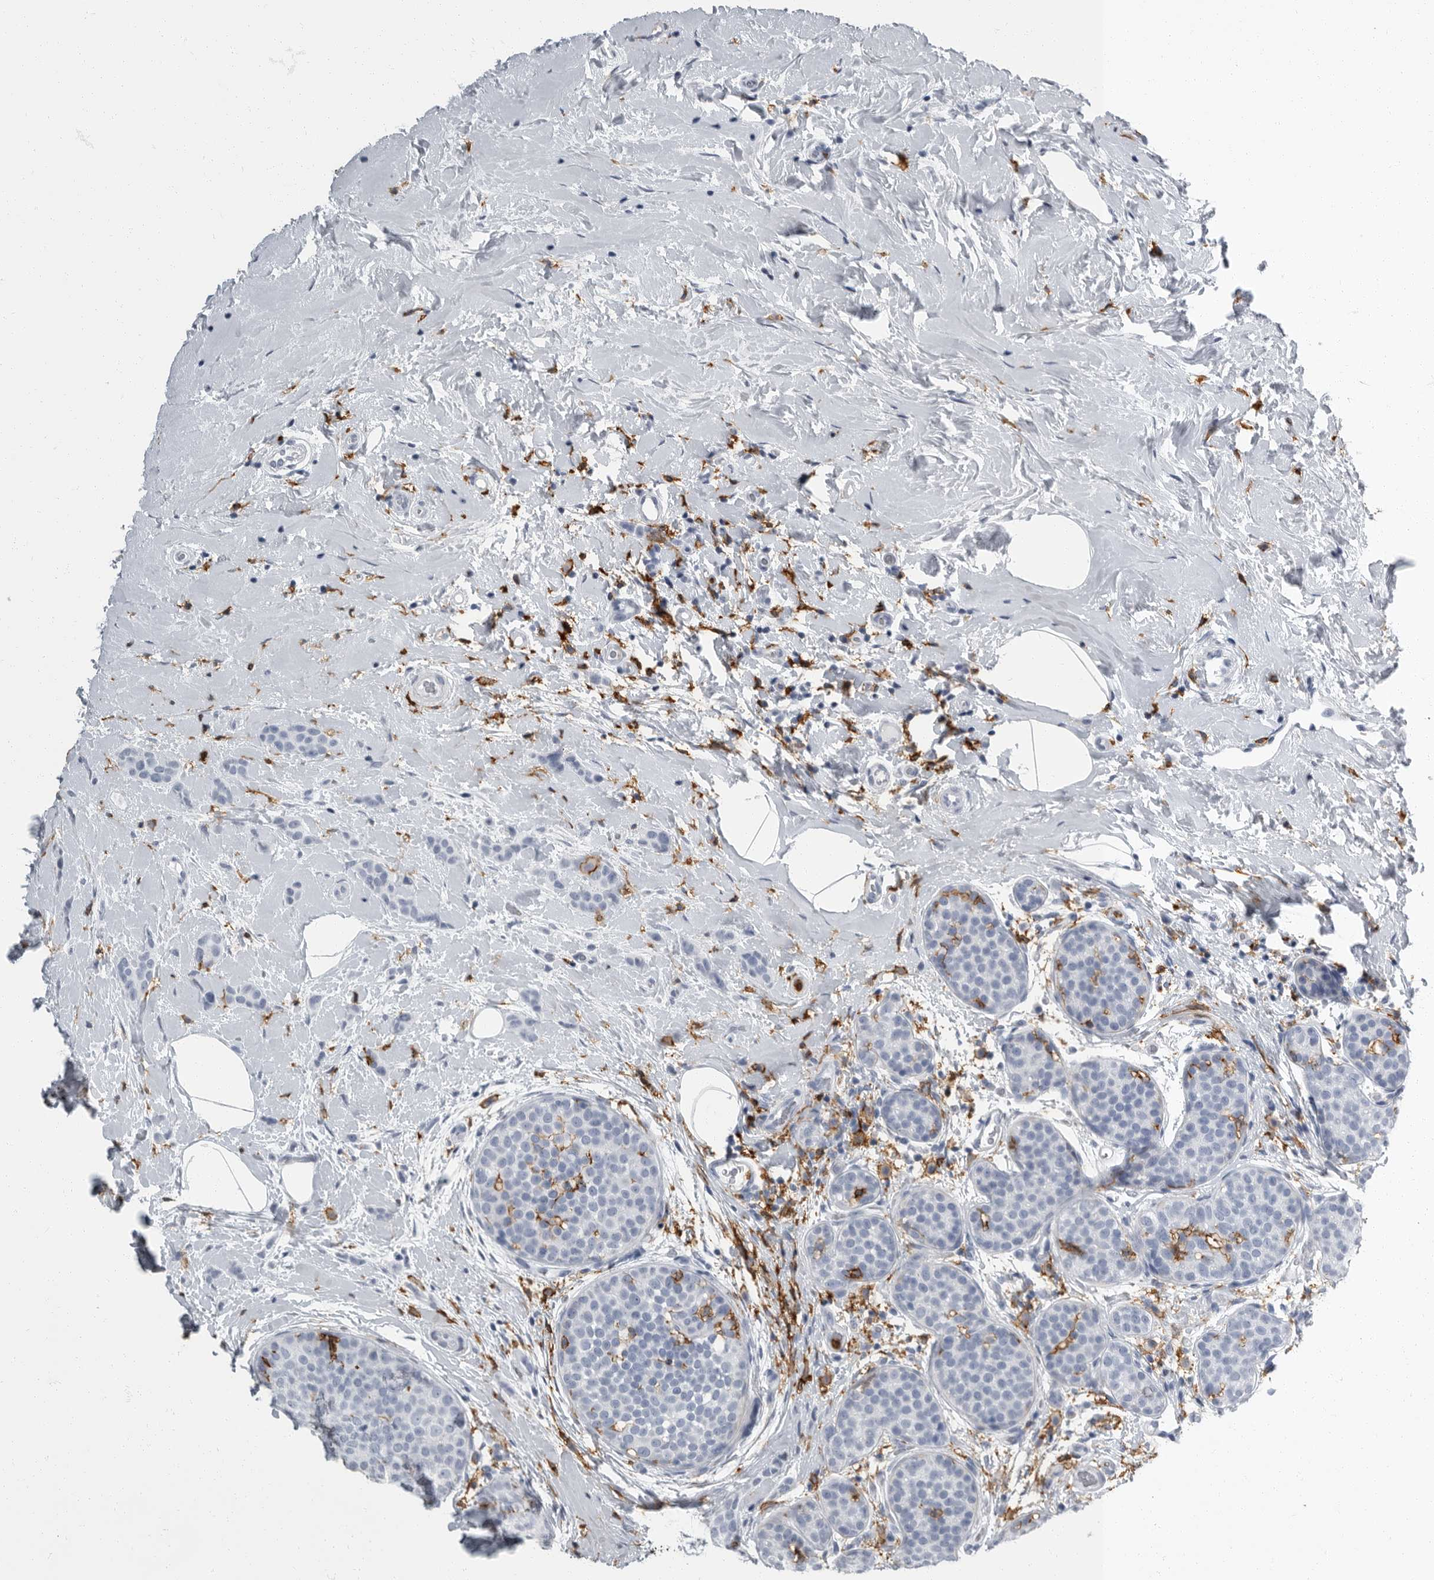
{"staining": {"intensity": "negative", "quantity": "none", "location": "none"}, "tissue": "breast cancer", "cell_type": "Tumor cells", "image_type": "cancer", "snomed": [{"axis": "morphology", "description": "Lobular carcinoma, in situ"}, {"axis": "morphology", "description": "Lobular carcinoma"}, {"axis": "topography", "description": "Breast"}], "caption": "Protein analysis of lobular carcinoma (breast) shows no significant staining in tumor cells.", "gene": "FCER1G", "patient": {"sex": "female", "age": 41}}